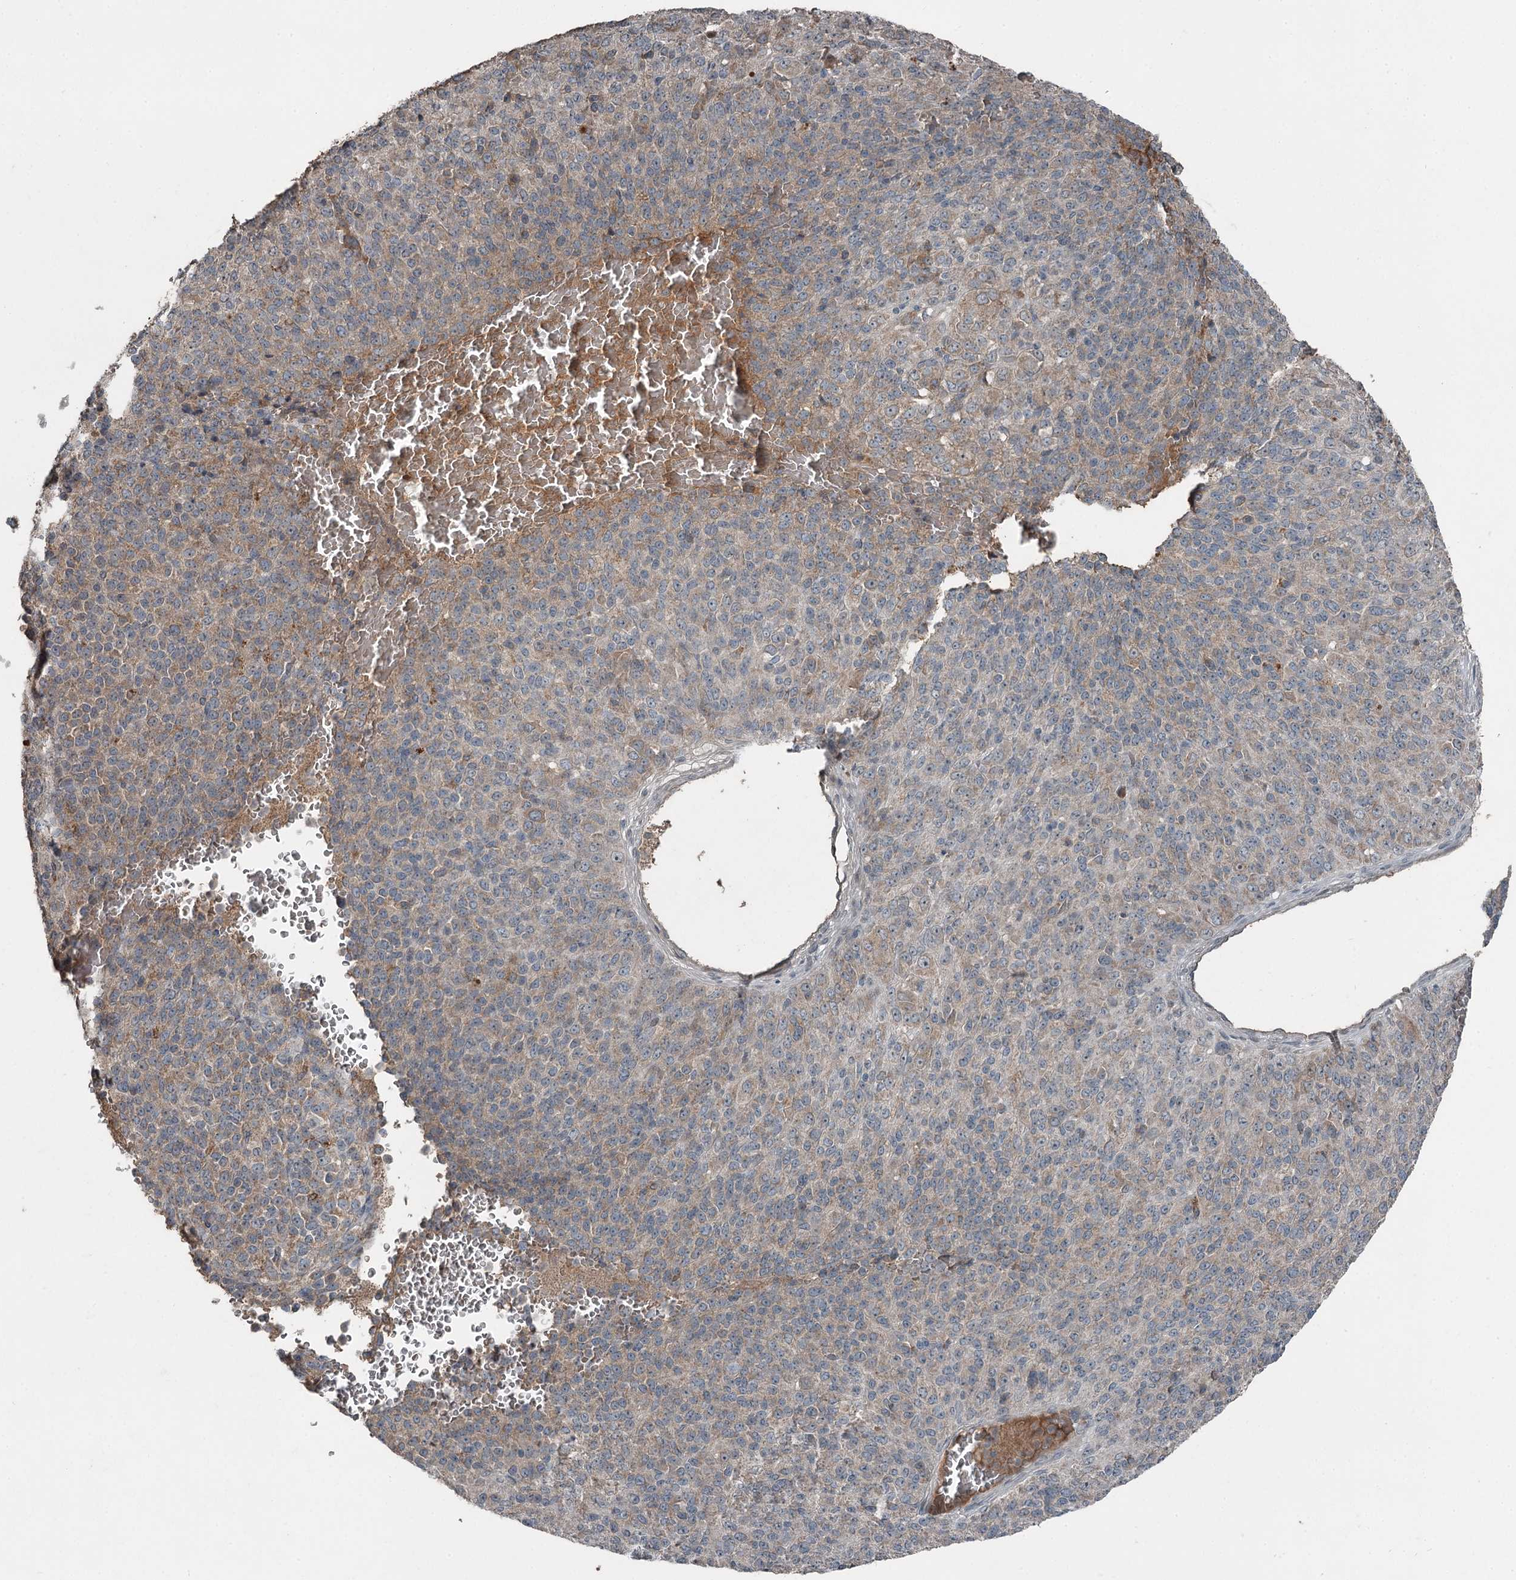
{"staining": {"intensity": "negative", "quantity": "none", "location": "none"}, "tissue": "melanoma", "cell_type": "Tumor cells", "image_type": "cancer", "snomed": [{"axis": "morphology", "description": "Malignant melanoma, Metastatic site"}, {"axis": "topography", "description": "Brain"}], "caption": "Protein analysis of melanoma reveals no significant positivity in tumor cells.", "gene": "SLC39A8", "patient": {"sex": "female", "age": 56}}